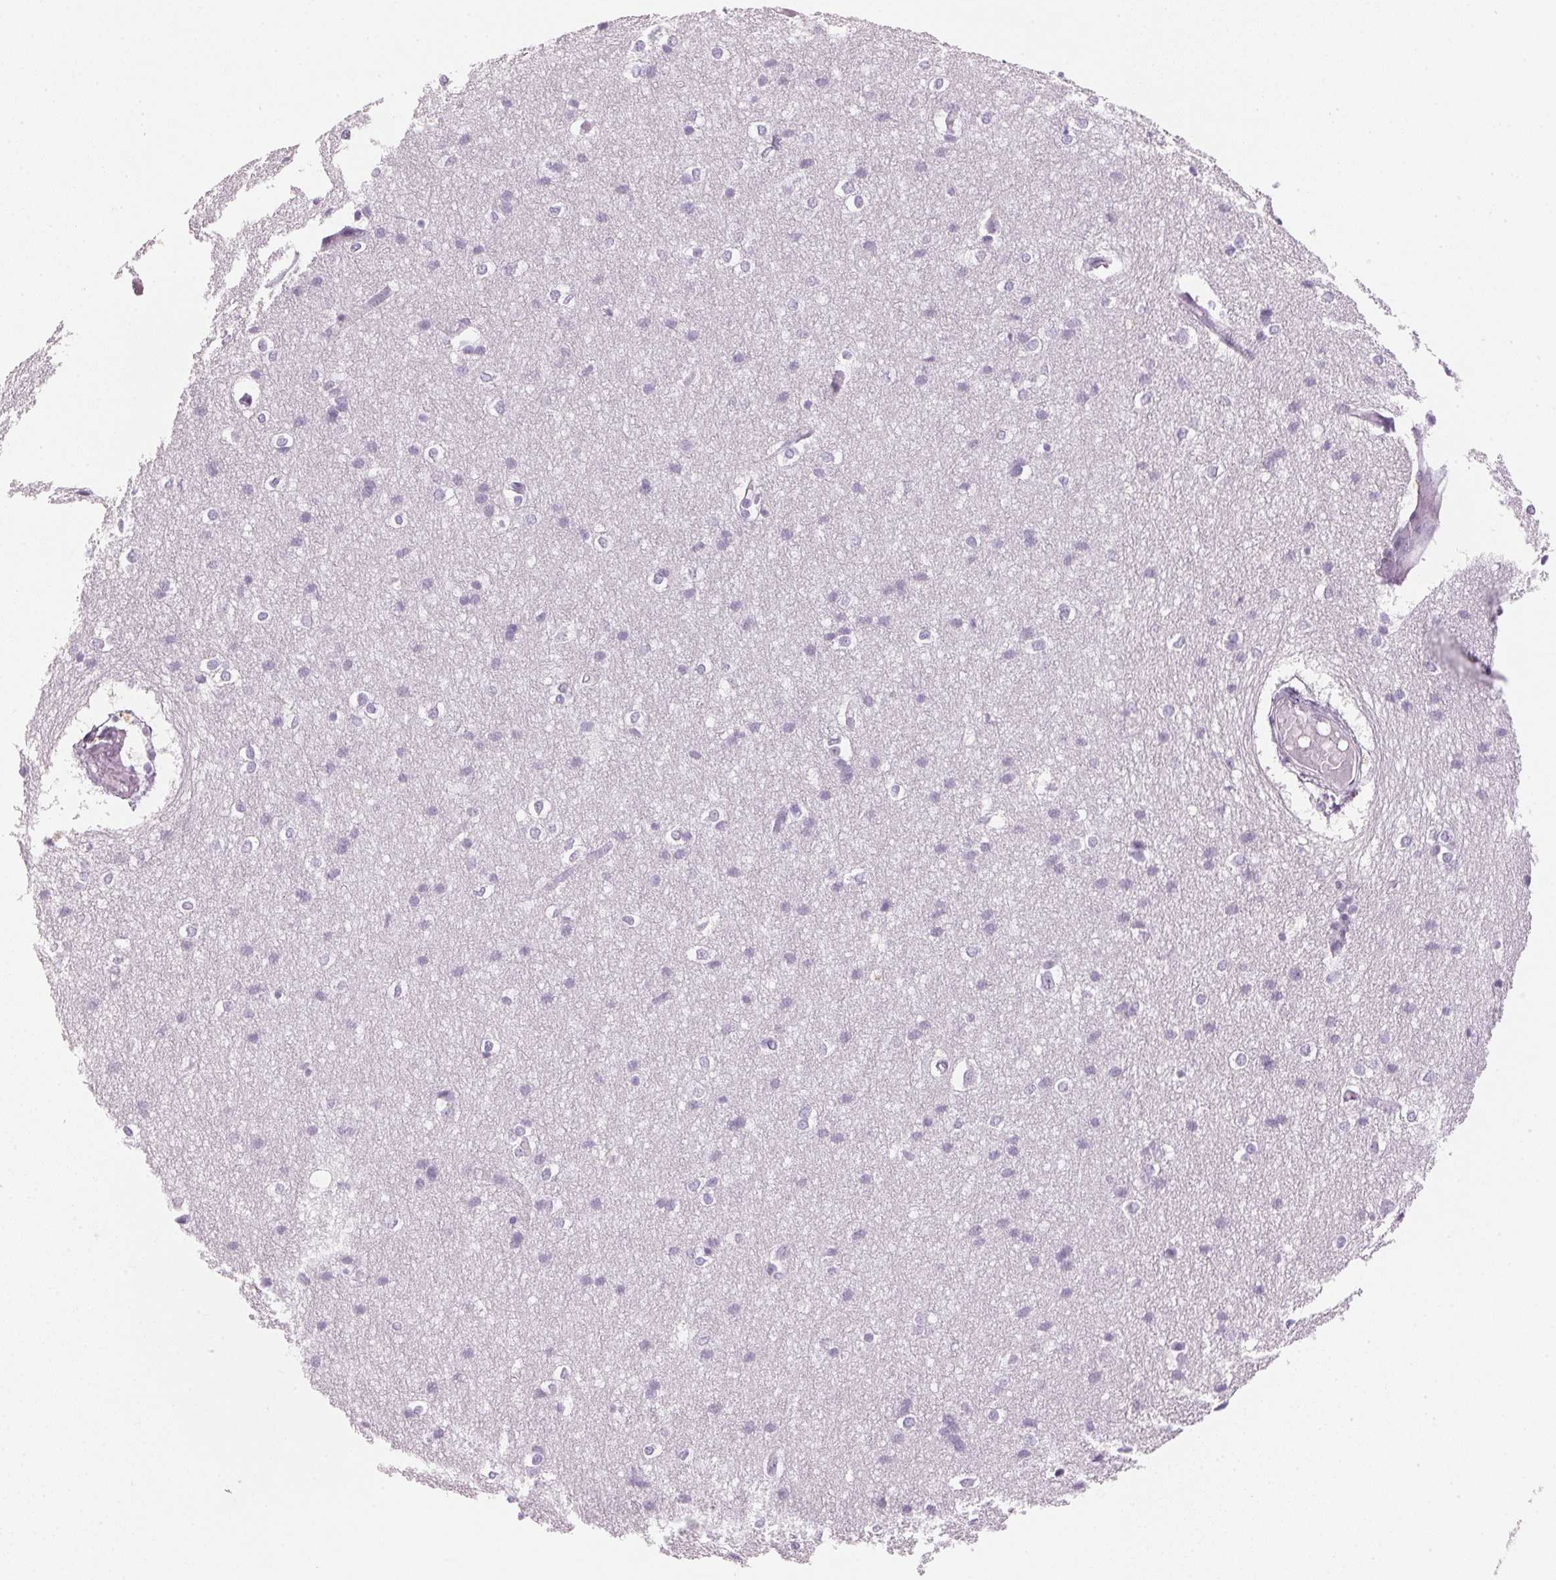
{"staining": {"intensity": "negative", "quantity": "none", "location": "none"}, "tissue": "cerebral cortex", "cell_type": "Endothelial cells", "image_type": "normal", "snomed": [{"axis": "morphology", "description": "Normal tissue, NOS"}, {"axis": "topography", "description": "Cerebral cortex"}], "caption": "This is a micrograph of immunohistochemistry staining of unremarkable cerebral cortex, which shows no expression in endothelial cells.", "gene": "IGFBP1", "patient": {"sex": "male", "age": 37}}